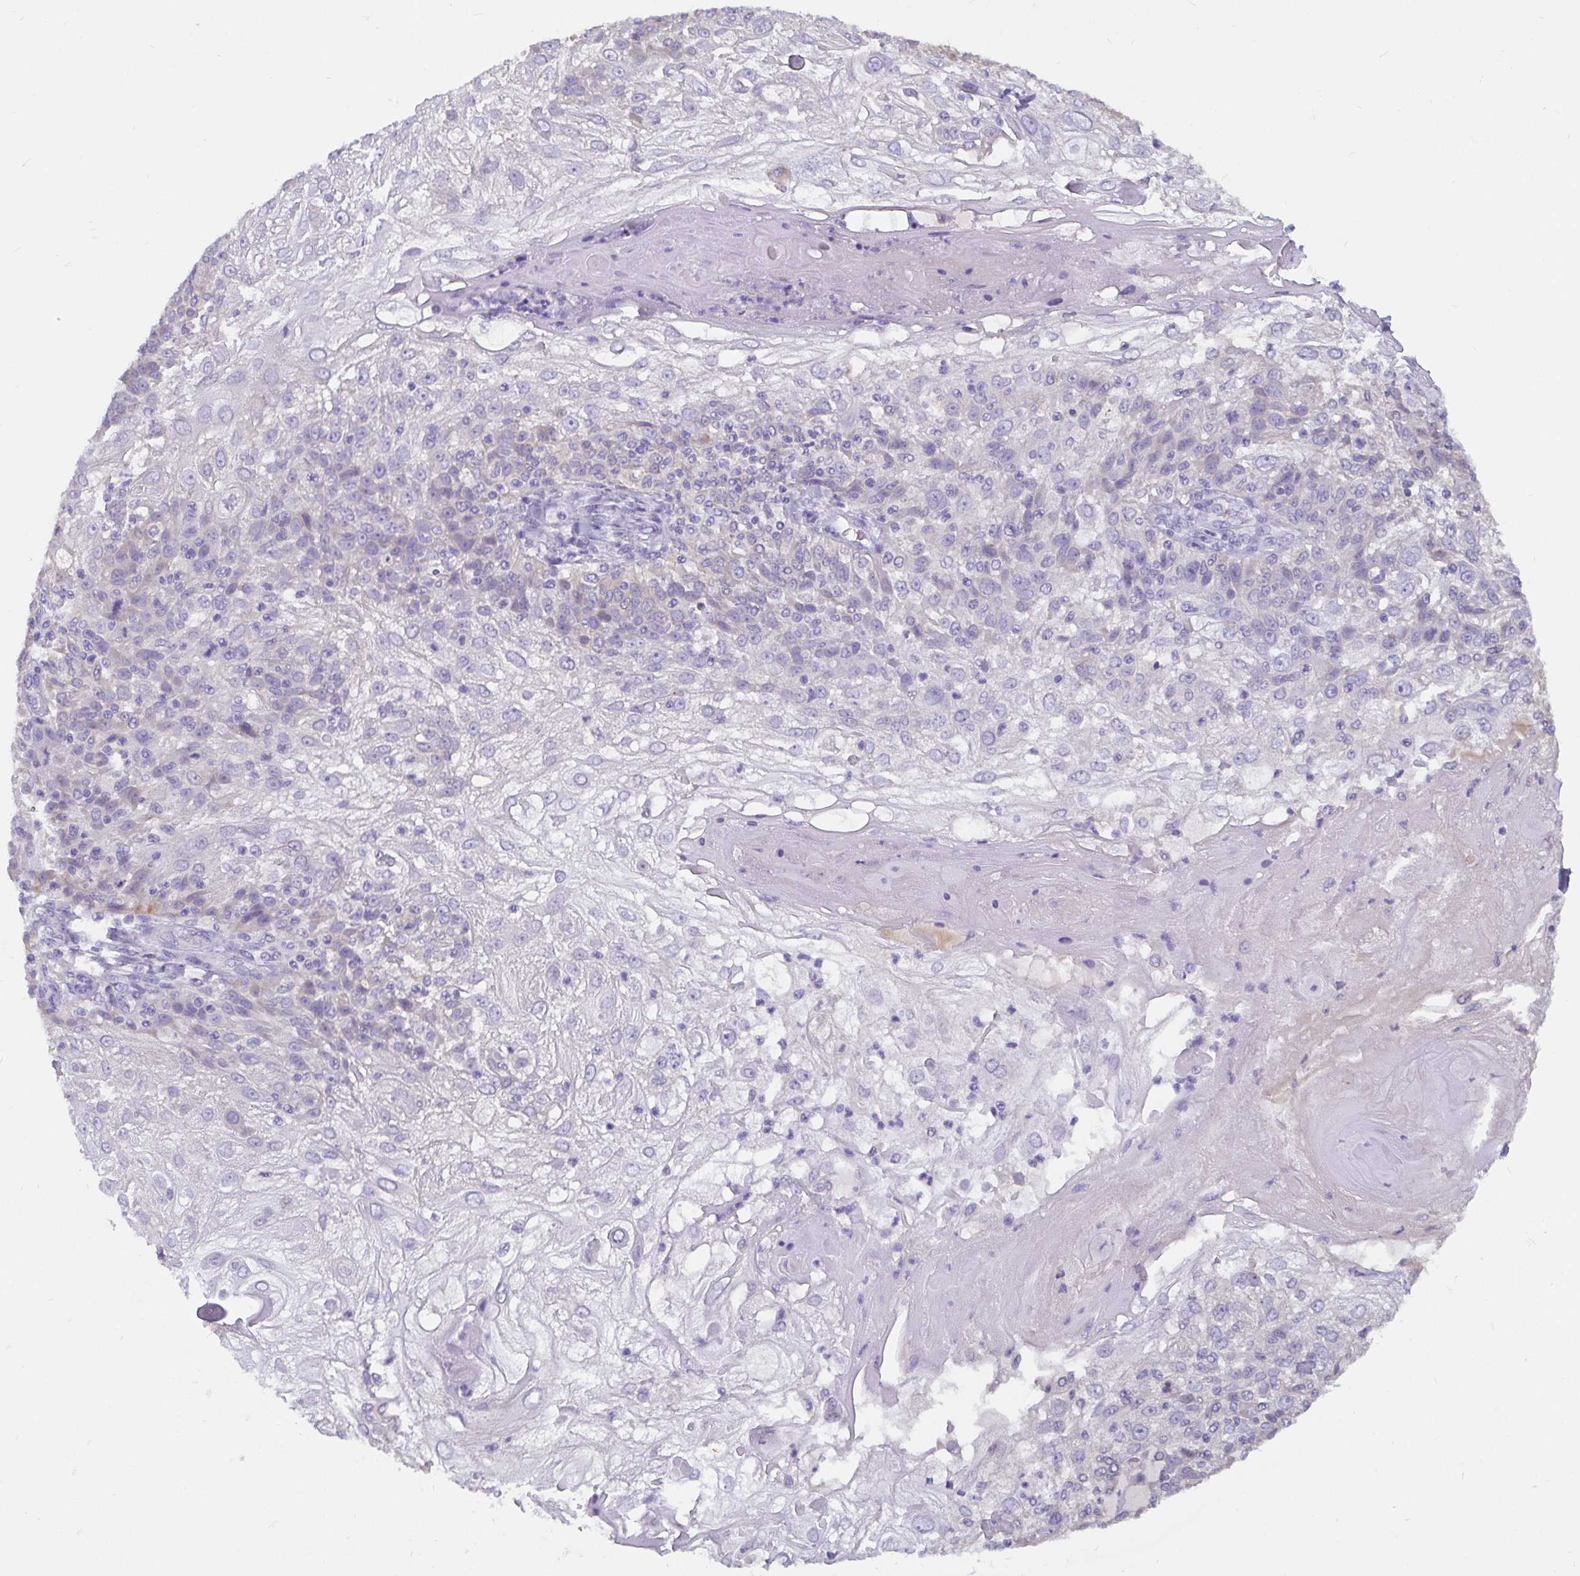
{"staining": {"intensity": "negative", "quantity": "none", "location": "none"}, "tissue": "skin cancer", "cell_type": "Tumor cells", "image_type": "cancer", "snomed": [{"axis": "morphology", "description": "Normal tissue, NOS"}, {"axis": "morphology", "description": "Squamous cell carcinoma, NOS"}, {"axis": "topography", "description": "Skin"}], "caption": "Tumor cells show no significant protein expression in skin squamous cell carcinoma.", "gene": "ADAMTS6", "patient": {"sex": "female", "age": 83}}